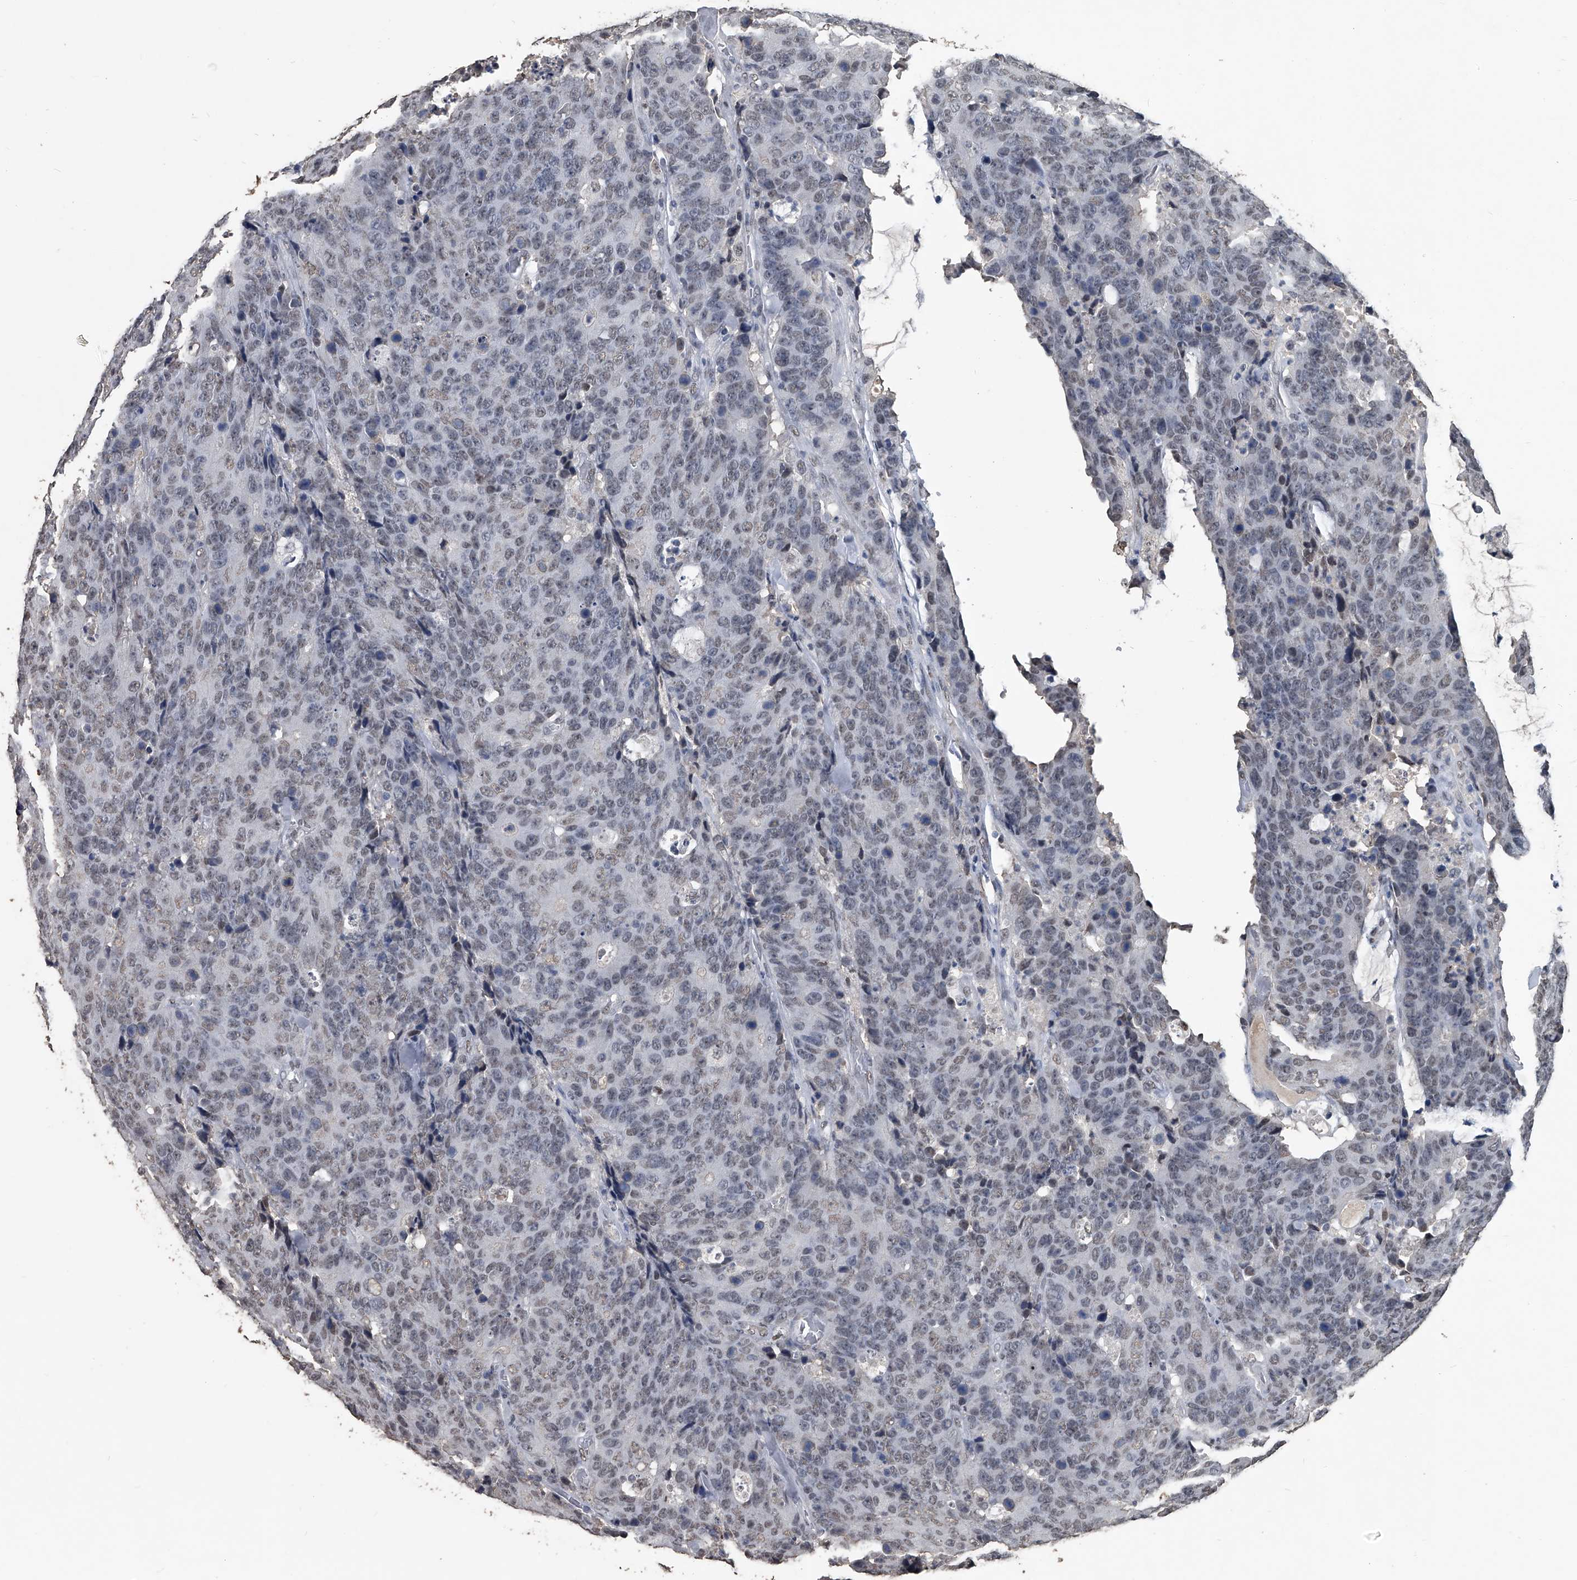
{"staining": {"intensity": "weak", "quantity": "25%-75%", "location": "nuclear"}, "tissue": "colorectal cancer", "cell_type": "Tumor cells", "image_type": "cancer", "snomed": [{"axis": "morphology", "description": "Adenocarcinoma, NOS"}, {"axis": "topography", "description": "Colon"}], "caption": "Colorectal adenocarcinoma stained for a protein demonstrates weak nuclear positivity in tumor cells. (IHC, brightfield microscopy, high magnification).", "gene": "MATR3", "patient": {"sex": "female", "age": 86}}